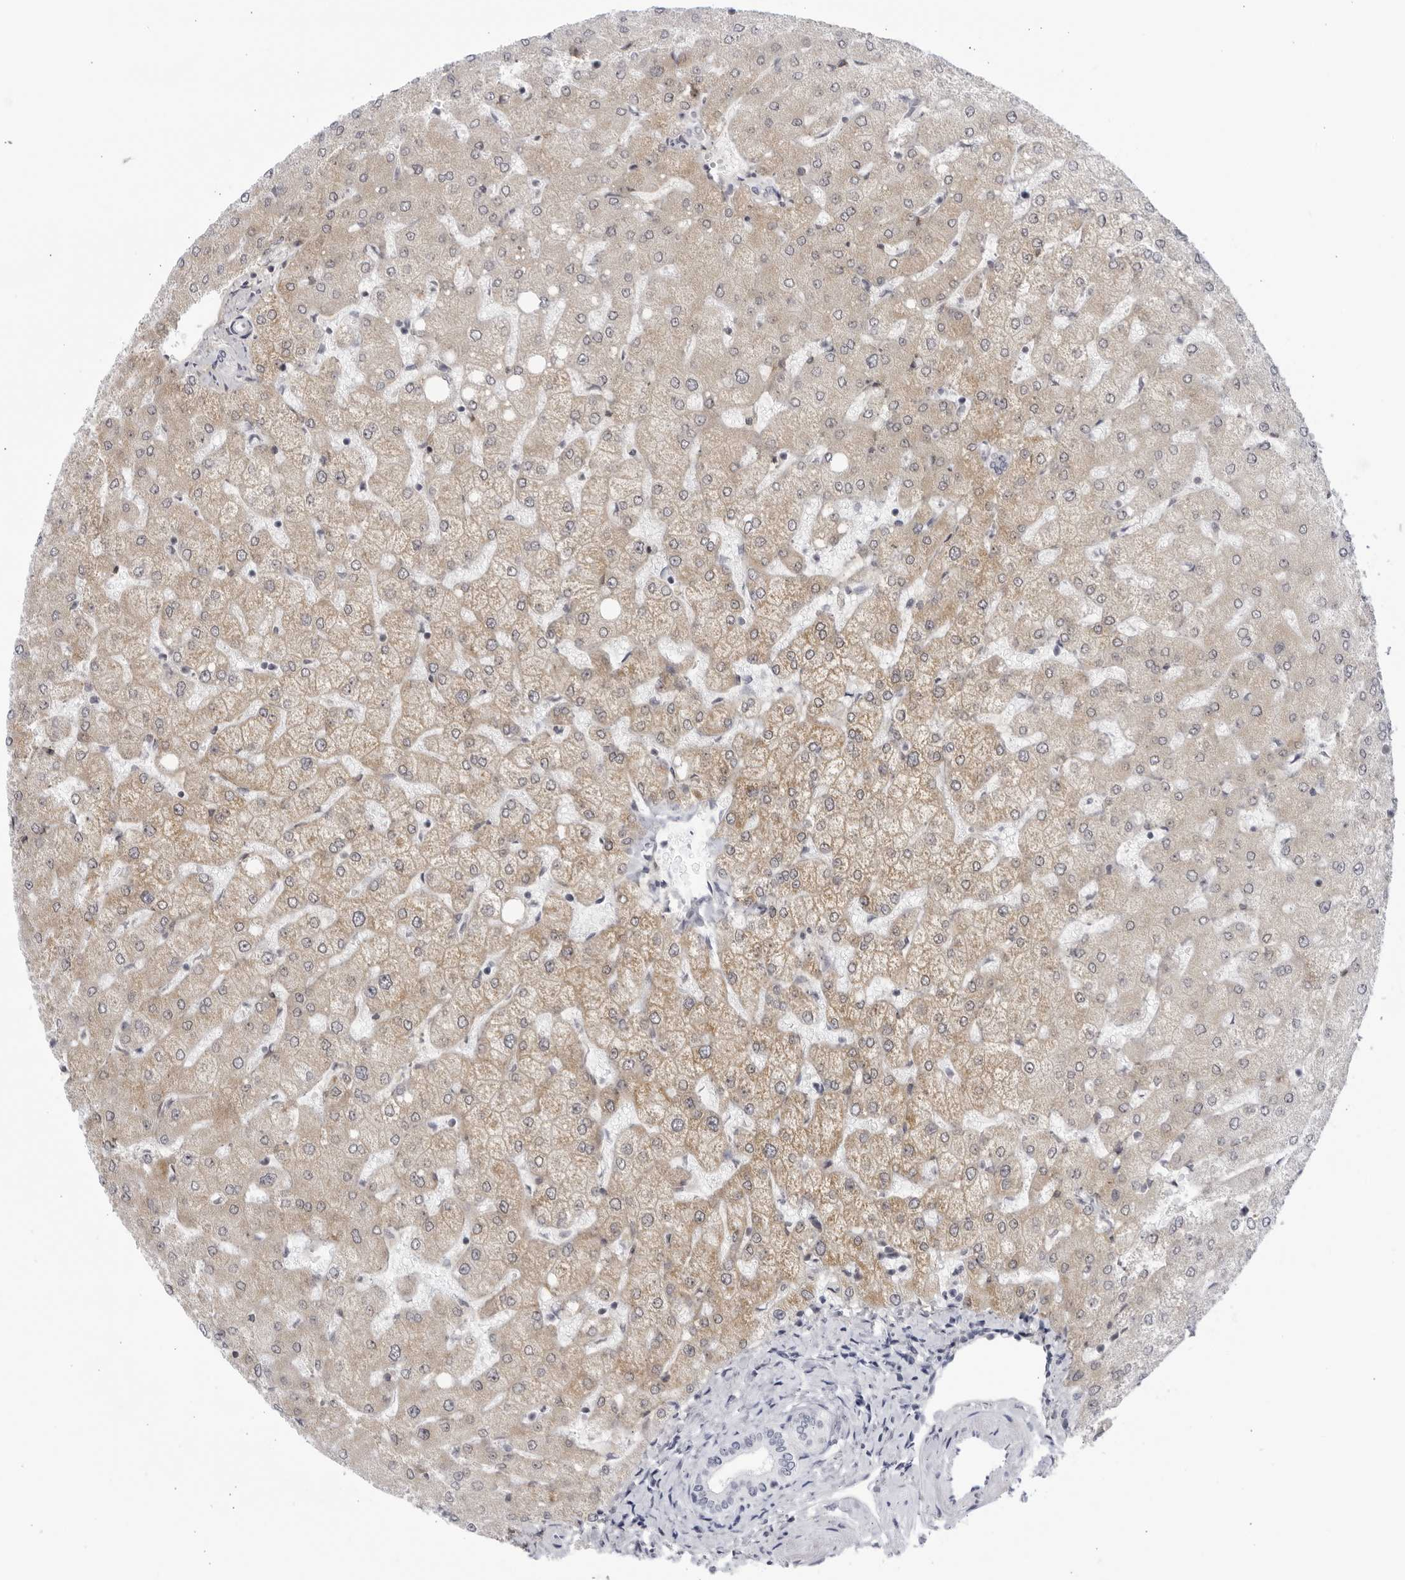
{"staining": {"intensity": "negative", "quantity": "none", "location": "none"}, "tissue": "liver", "cell_type": "Cholangiocytes", "image_type": "normal", "snomed": [{"axis": "morphology", "description": "Normal tissue, NOS"}, {"axis": "topography", "description": "Liver"}], "caption": "Protein analysis of normal liver demonstrates no significant staining in cholangiocytes.", "gene": "CNBD1", "patient": {"sex": "female", "age": 54}}